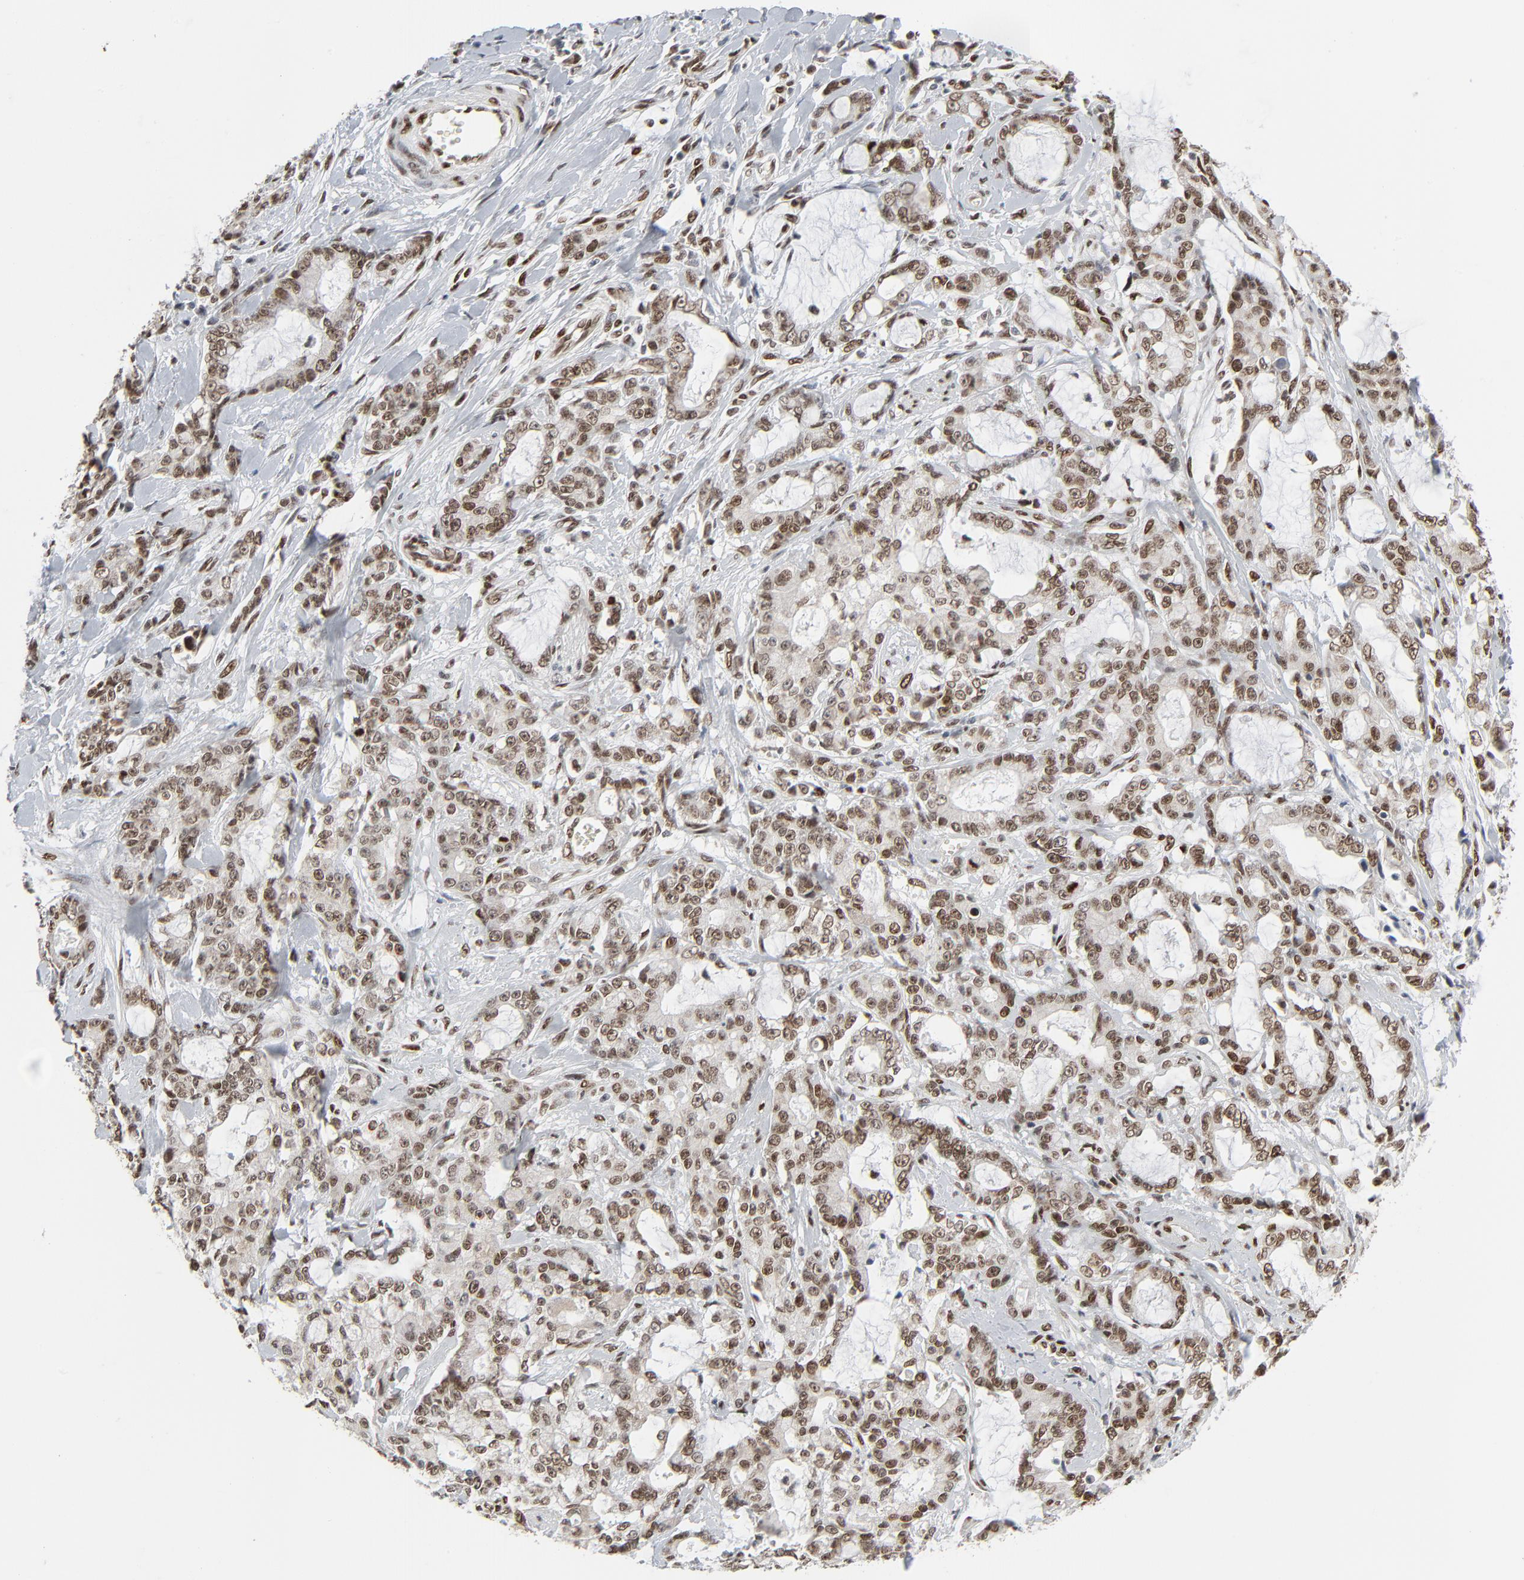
{"staining": {"intensity": "strong", "quantity": ">75%", "location": "nuclear"}, "tissue": "pancreatic cancer", "cell_type": "Tumor cells", "image_type": "cancer", "snomed": [{"axis": "morphology", "description": "Adenocarcinoma, NOS"}, {"axis": "topography", "description": "Pancreas"}], "caption": "Pancreatic adenocarcinoma was stained to show a protein in brown. There is high levels of strong nuclear staining in about >75% of tumor cells.", "gene": "CUX1", "patient": {"sex": "female", "age": 73}}